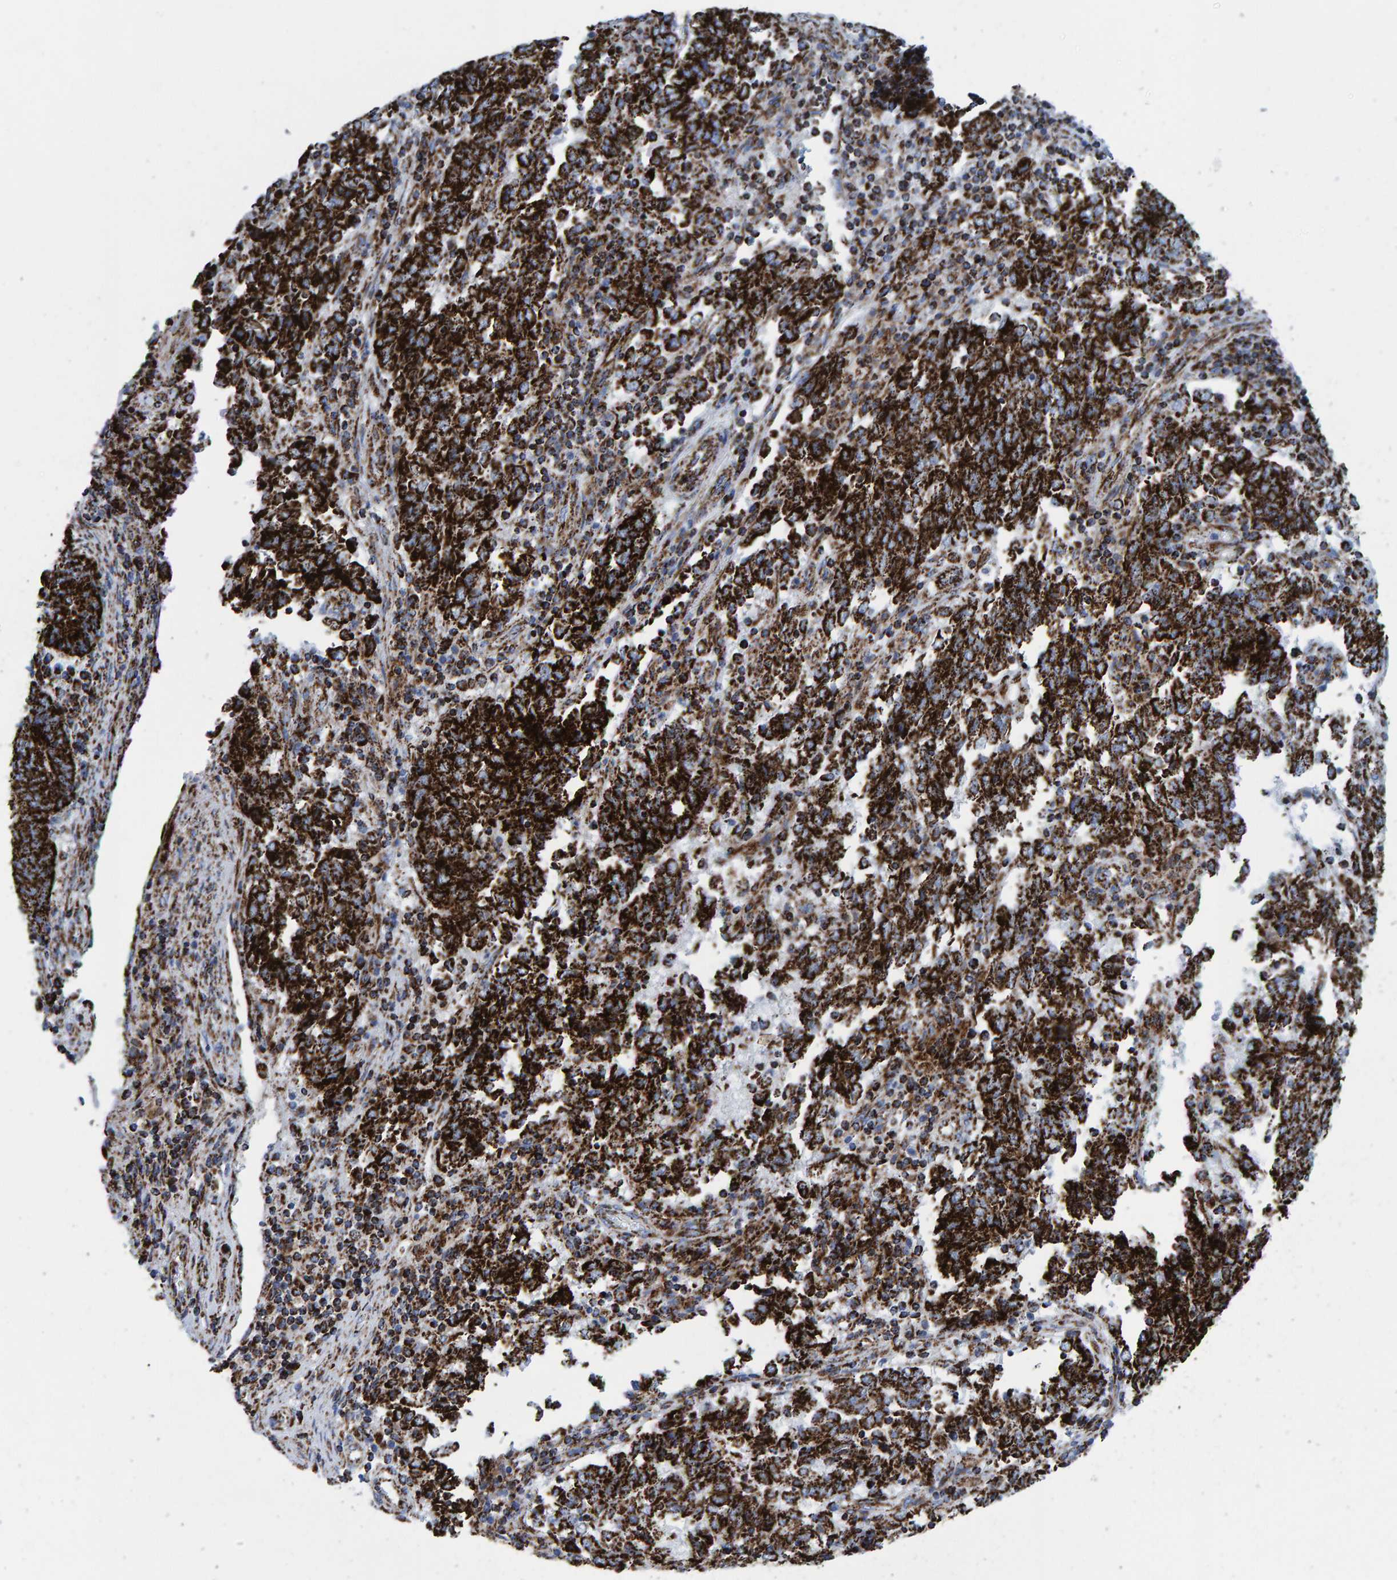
{"staining": {"intensity": "strong", "quantity": ">75%", "location": "cytoplasmic/membranous"}, "tissue": "endometrial cancer", "cell_type": "Tumor cells", "image_type": "cancer", "snomed": [{"axis": "morphology", "description": "Adenocarcinoma, NOS"}, {"axis": "topography", "description": "Endometrium"}], "caption": "Endometrial cancer (adenocarcinoma) stained for a protein (brown) demonstrates strong cytoplasmic/membranous positive positivity in approximately >75% of tumor cells.", "gene": "ENSG00000262660", "patient": {"sex": "female", "age": 80}}